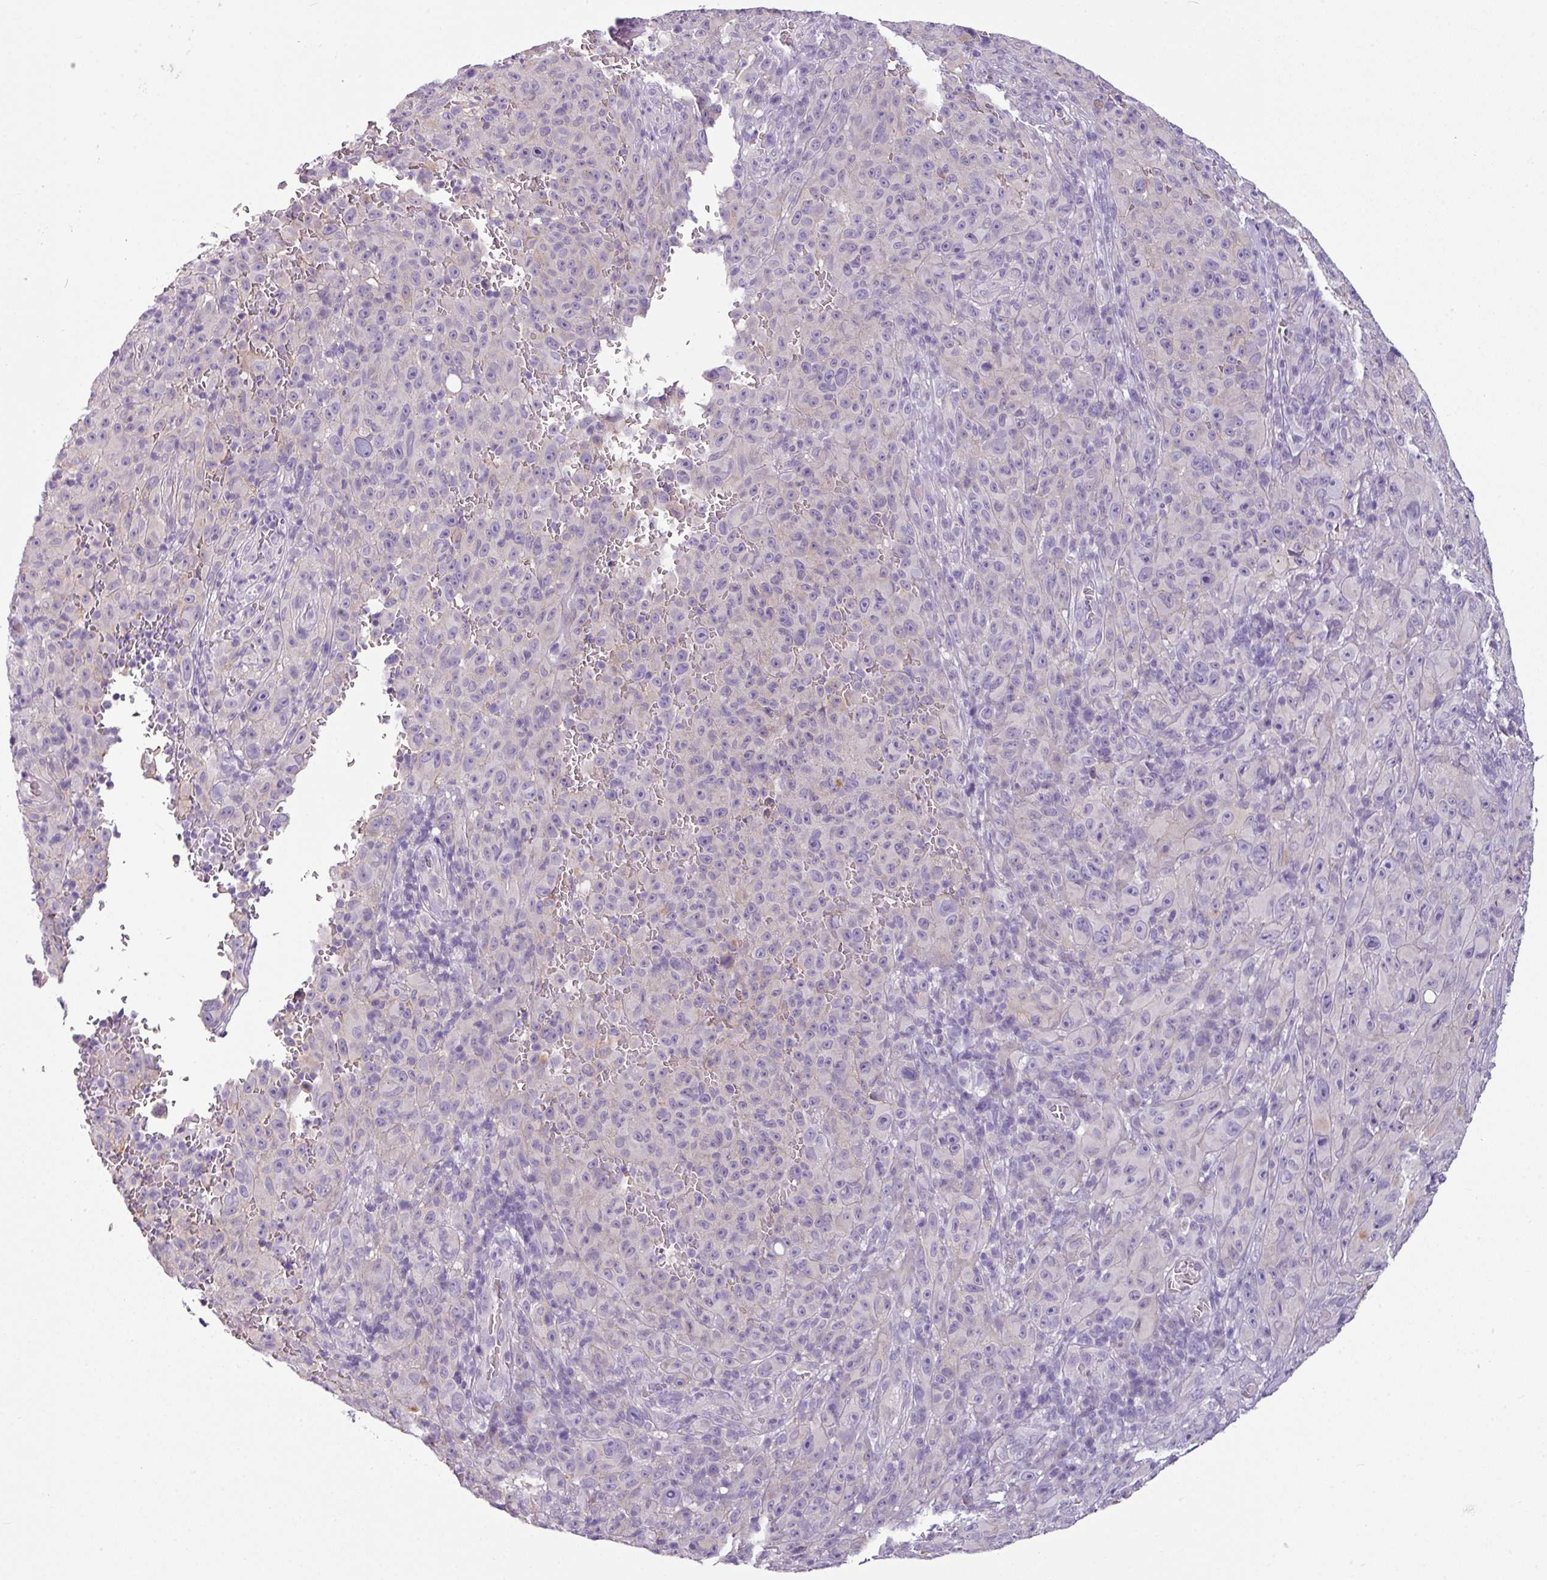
{"staining": {"intensity": "negative", "quantity": "none", "location": "none"}, "tissue": "melanoma", "cell_type": "Tumor cells", "image_type": "cancer", "snomed": [{"axis": "morphology", "description": "Malignant melanoma, NOS"}, {"axis": "topography", "description": "Skin"}], "caption": "IHC image of neoplastic tissue: melanoma stained with DAB (3,3'-diaminobenzidine) shows no significant protein staining in tumor cells.", "gene": "TMEM178B", "patient": {"sex": "female", "age": 82}}